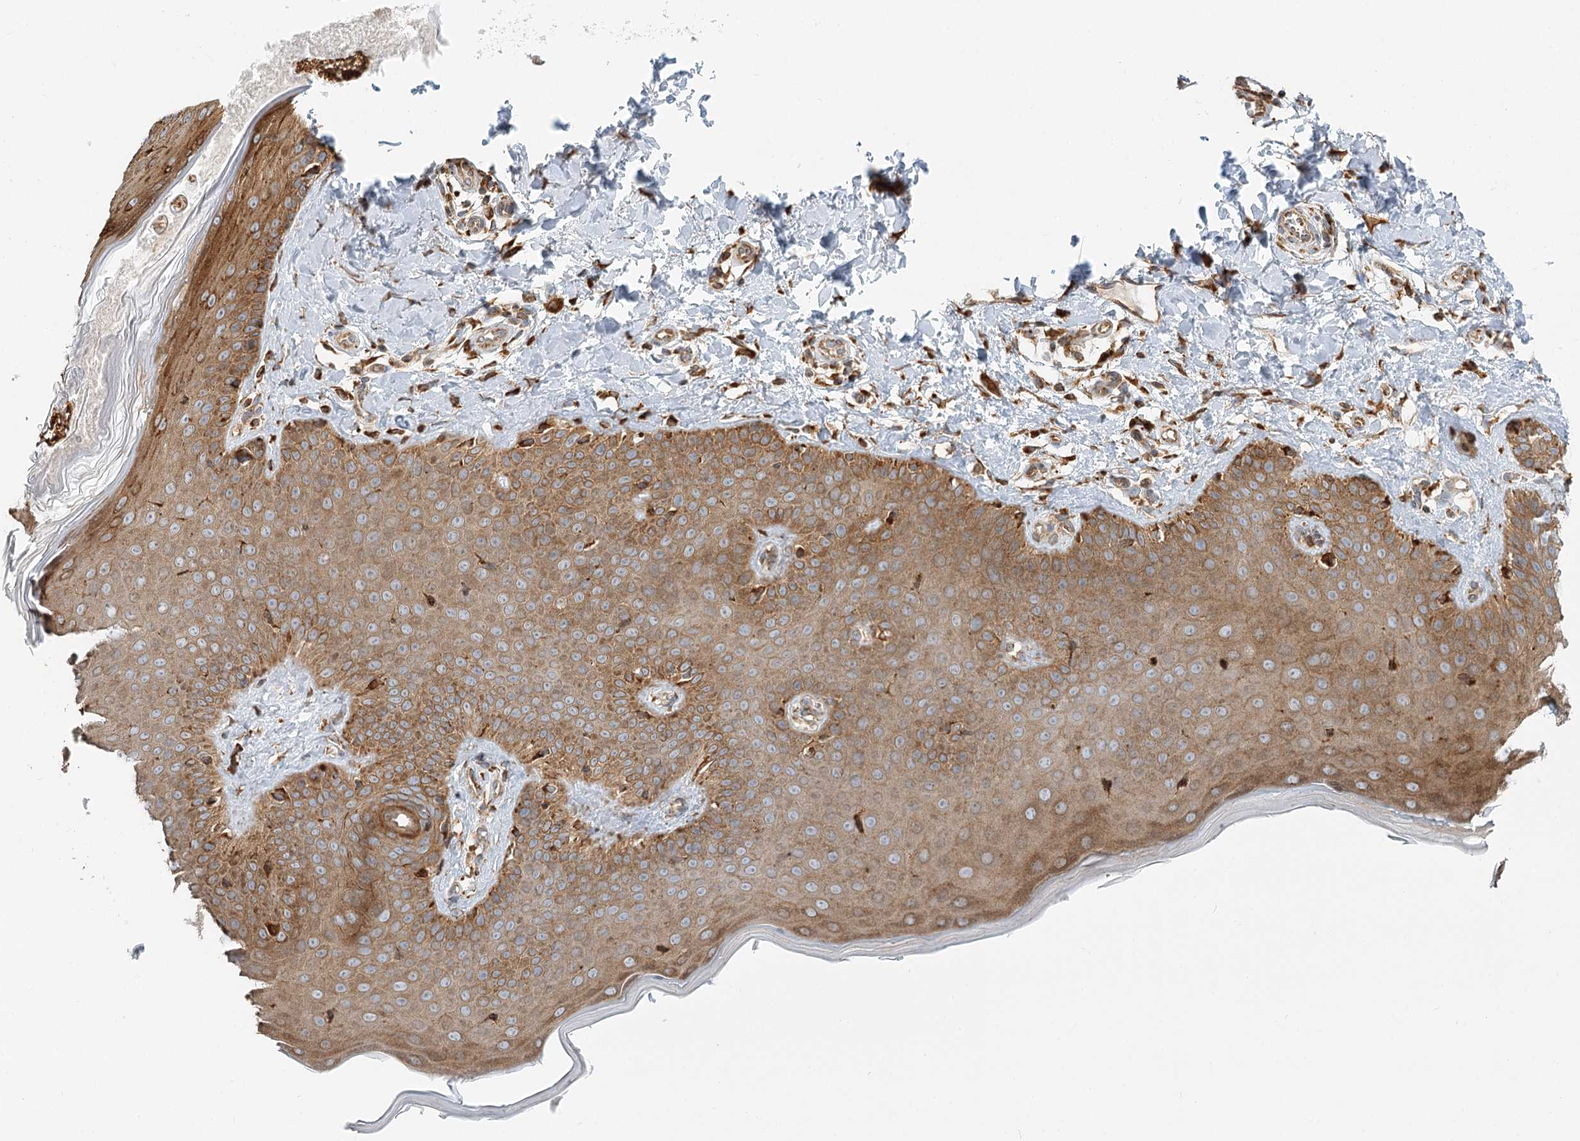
{"staining": {"intensity": "strong", "quantity": ">75%", "location": "cytoplasmic/membranous"}, "tissue": "skin", "cell_type": "Fibroblasts", "image_type": "normal", "snomed": [{"axis": "morphology", "description": "Normal tissue, NOS"}, {"axis": "topography", "description": "Skin"}], "caption": "IHC of normal human skin demonstrates high levels of strong cytoplasmic/membranous positivity in about >75% of fibroblasts.", "gene": "TAS1R1", "patient": {"sex": "male", "age": 52}}